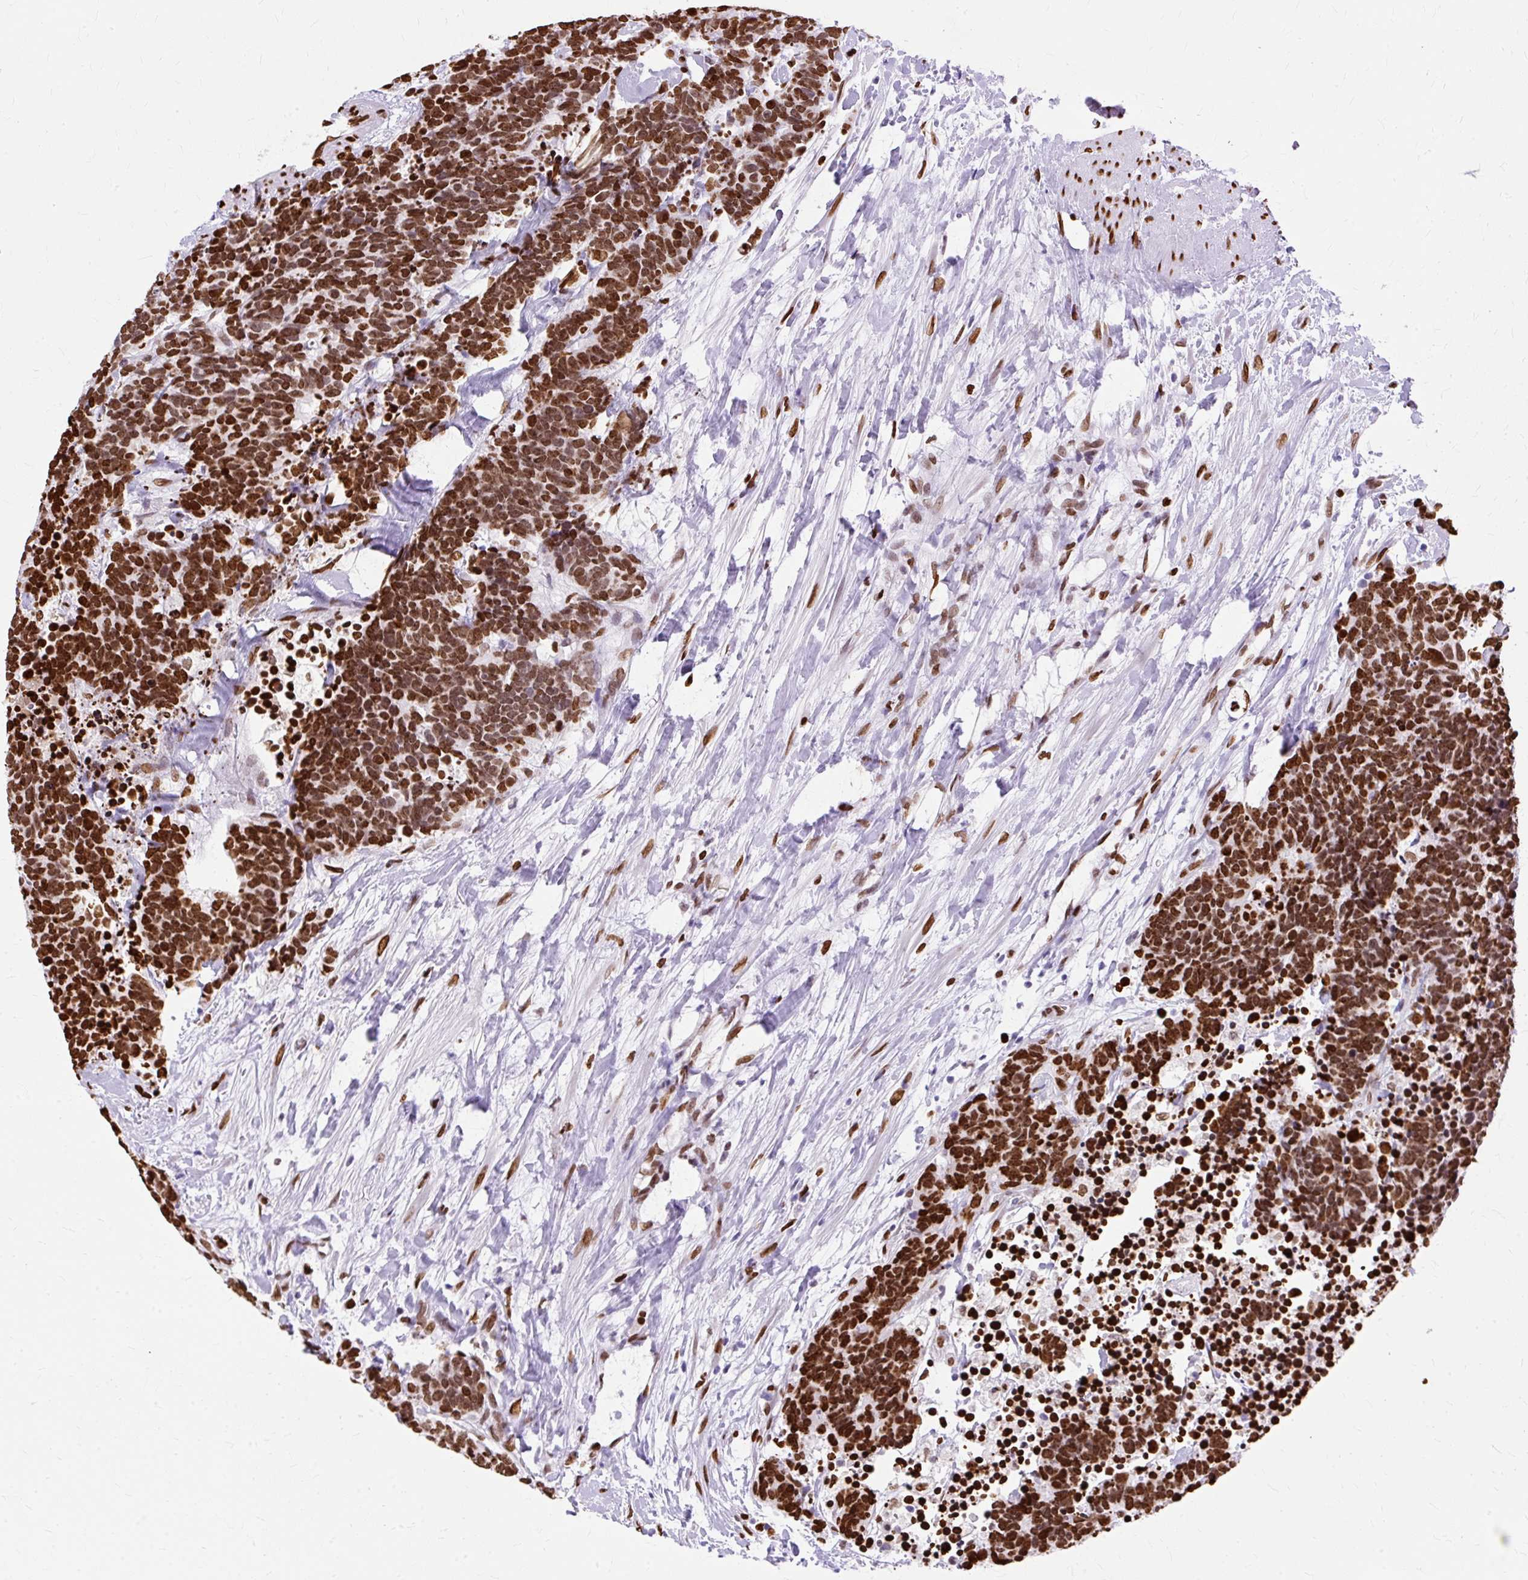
{"staining": {"intensity": "strong", "quantity": ">75%", "location": "nuclear"}, "tissue": "carcinoid", "cell_type": "Tumor cells", "image_type": "cancer", "snomed": [{"axis": "morphology", "description": "Carcinoma, NOS"}, {"axis": "morphology", "description": "Carcinoid, malignant, NOS"}, {"axis": "topography", "description": "Prostate"}], "caption": "Carcinoid stained with a protein marker shows strong staining in tumor cells.", "gene": "TMEM184C", "patient": {"sex": "male", "age": 57}}